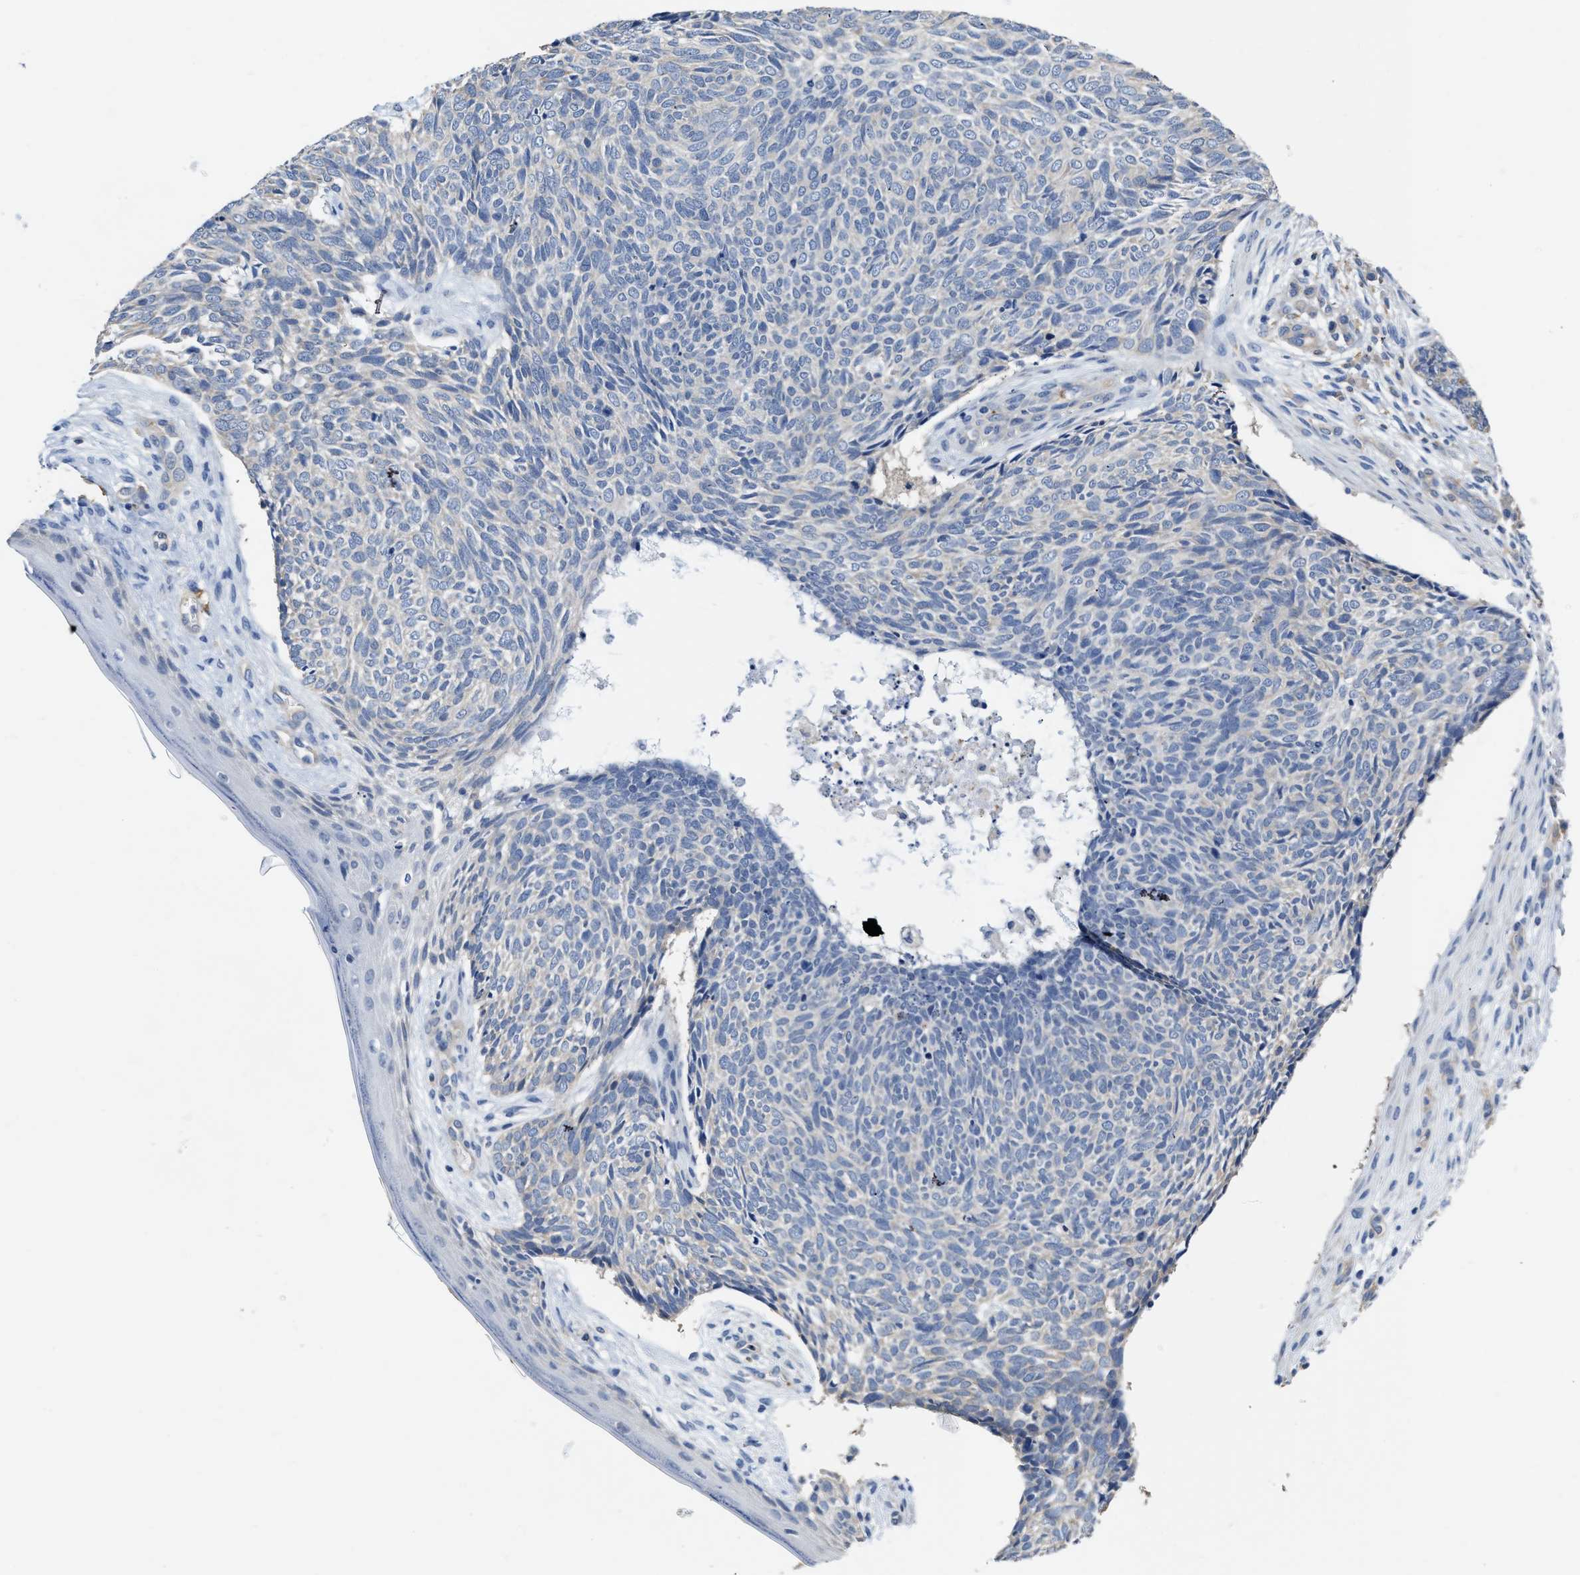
{"staining": {"intensity": "negative", "quantity": "none", "location": "none"}, "tissue": "skin cancer", "cell_type": "Tumor cells", "image_type": "cancer", "snomed": [{"axis": "morphology", "description": "Basal cell carcinoma"}, {"axis": "topography", "description": "Skin"}], "caption": "Tumor cells show no significant protein staining in basal cell carcinoma (skin). (Immunohistochemistry (ihc), brightfield microscopy, high magnification).", "gene": "C22orf42", "patient": {"sex": "female", "age": 84}}